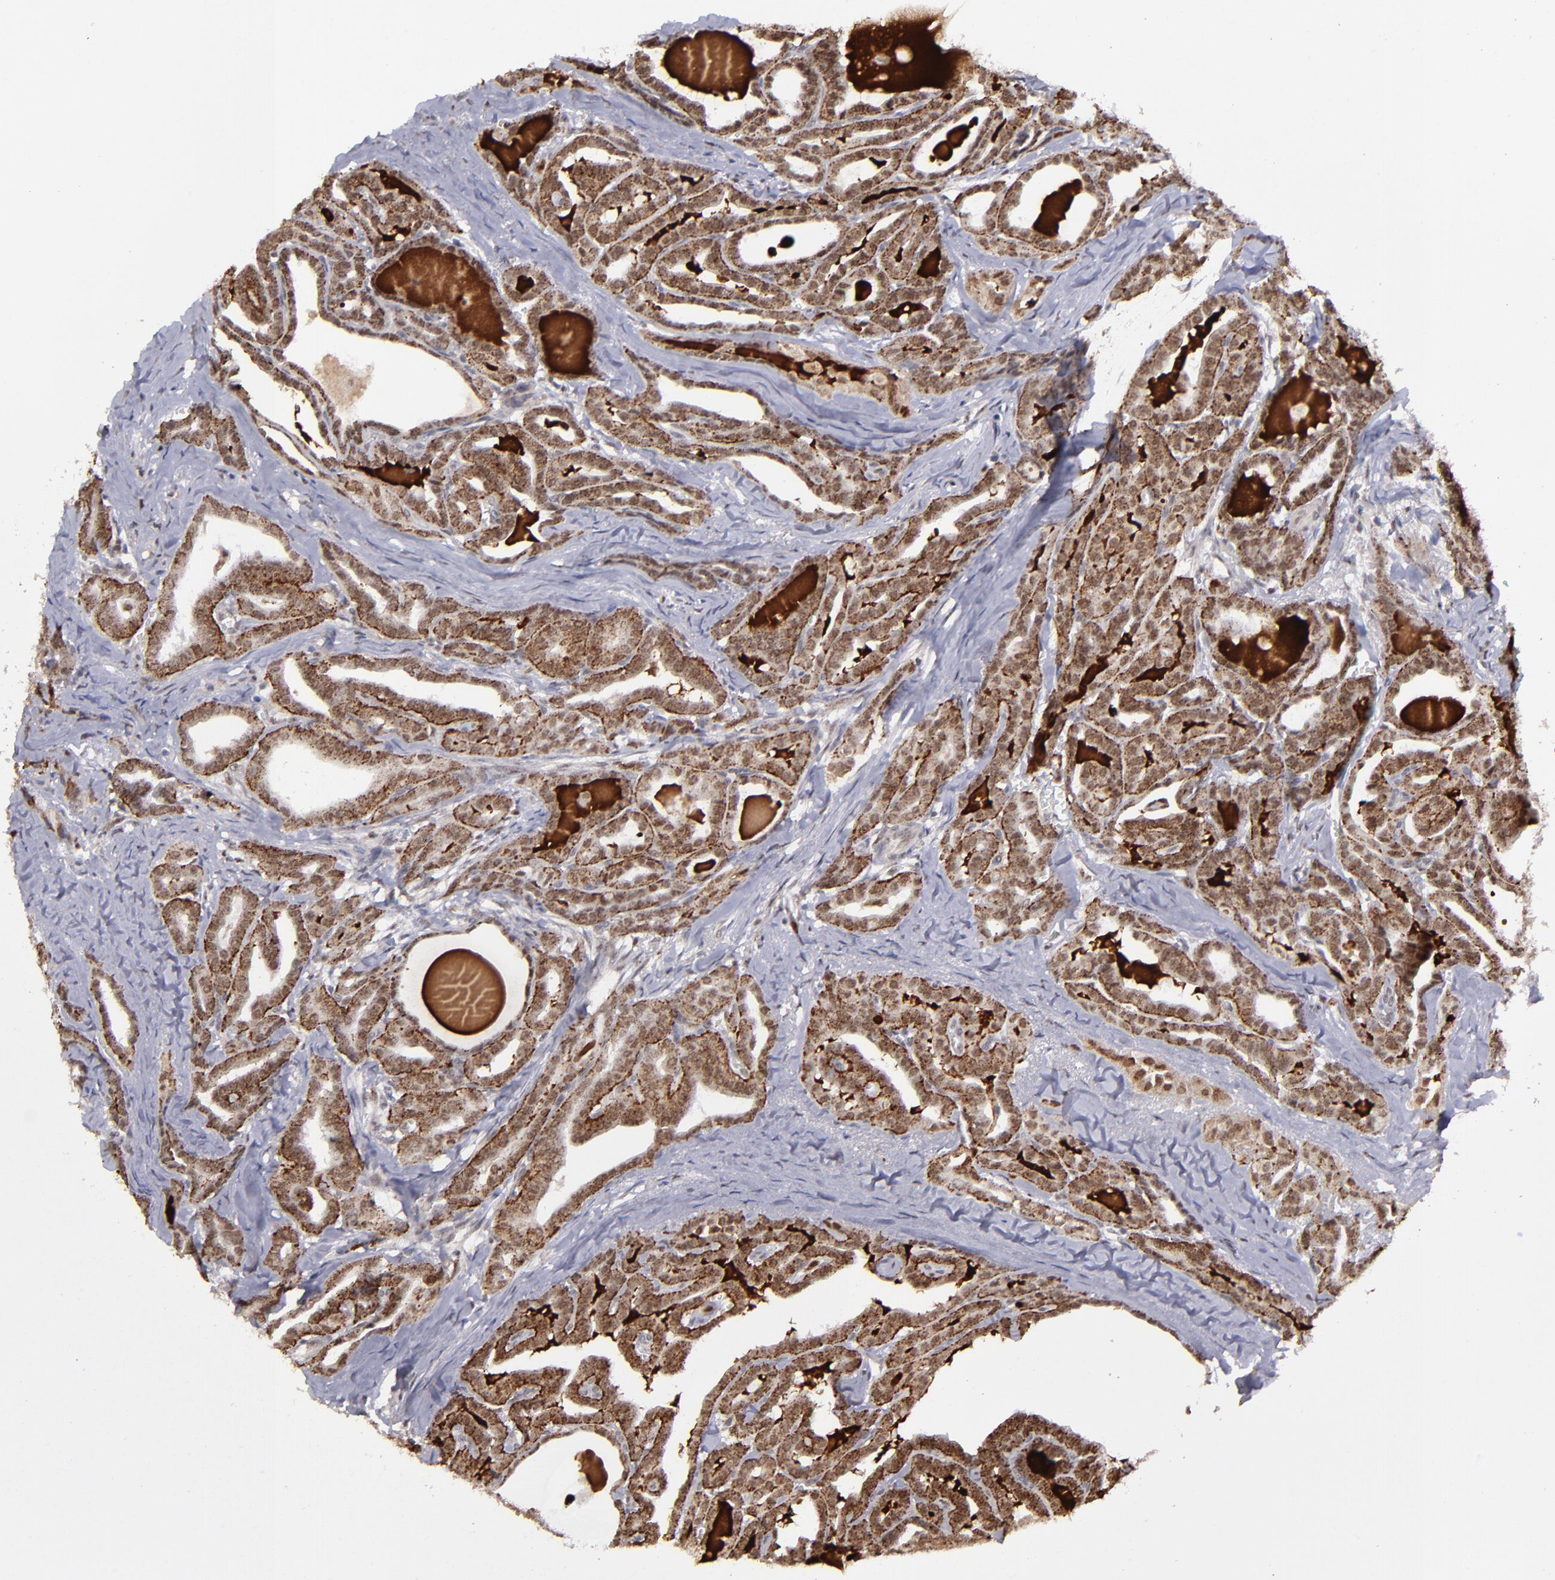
{"staining": {"intensity": "strong", "quantity": ">75%", "location": "cytoplasmic/membranous,nuclear"}, "tissue": "thyroid cancer", "cell_type": "Tumor cells", "image_type": "cancer", "snomed": [{"axis": "morphology", "description": "Carcinoma, NOS"}, {"axis": "topography", "description": "Thyroid gland"}], "caption": "IHC of human thyroid cancer (carcinoma) displays high levels of strong cytoplasmic/membranous and nuclear staining in about >75% of tumor cells.", "gene": "RREB1", "patient": {"sex": "female", "age": 91}}